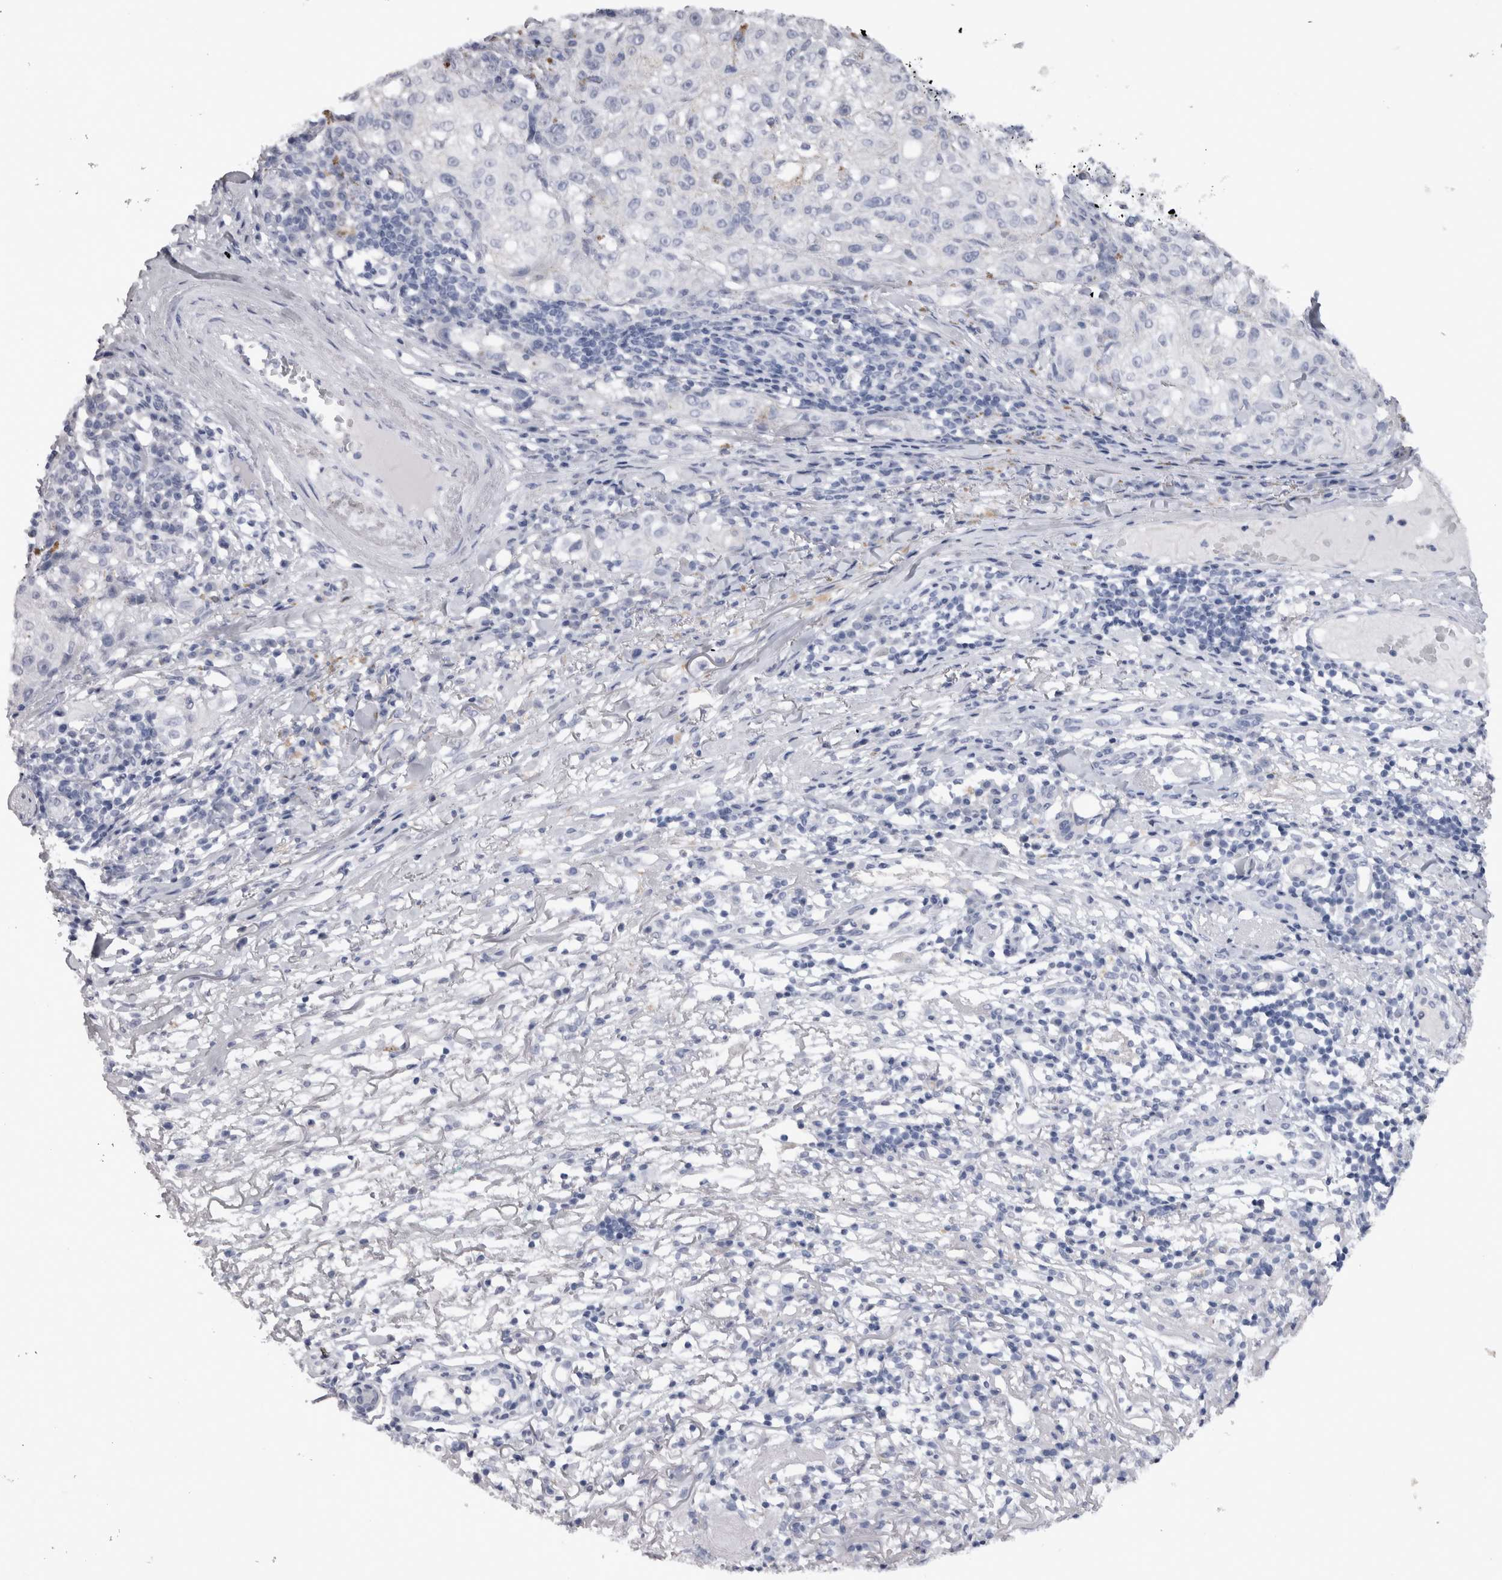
{"staining": {"intensity": "negative", "quantity": "none", "location": "none"}, "tissue": "melanoma", "cell_type": "Tumor cells", "image_type": "cancer", "snomed": [{"axis": "morphology", "description": "Necrosis, NOS"}, {"axis": "morphology", "description": "Malignant melanoma, NOS"}, {"axis": "topography", "description": "Skin"}], "caption": "Human melanoma stained for a protein using immunohistochemistry displays no staining in tumor cells.", "gene": "ADAM2", "patient": {"sex": "female", "age": 87}}